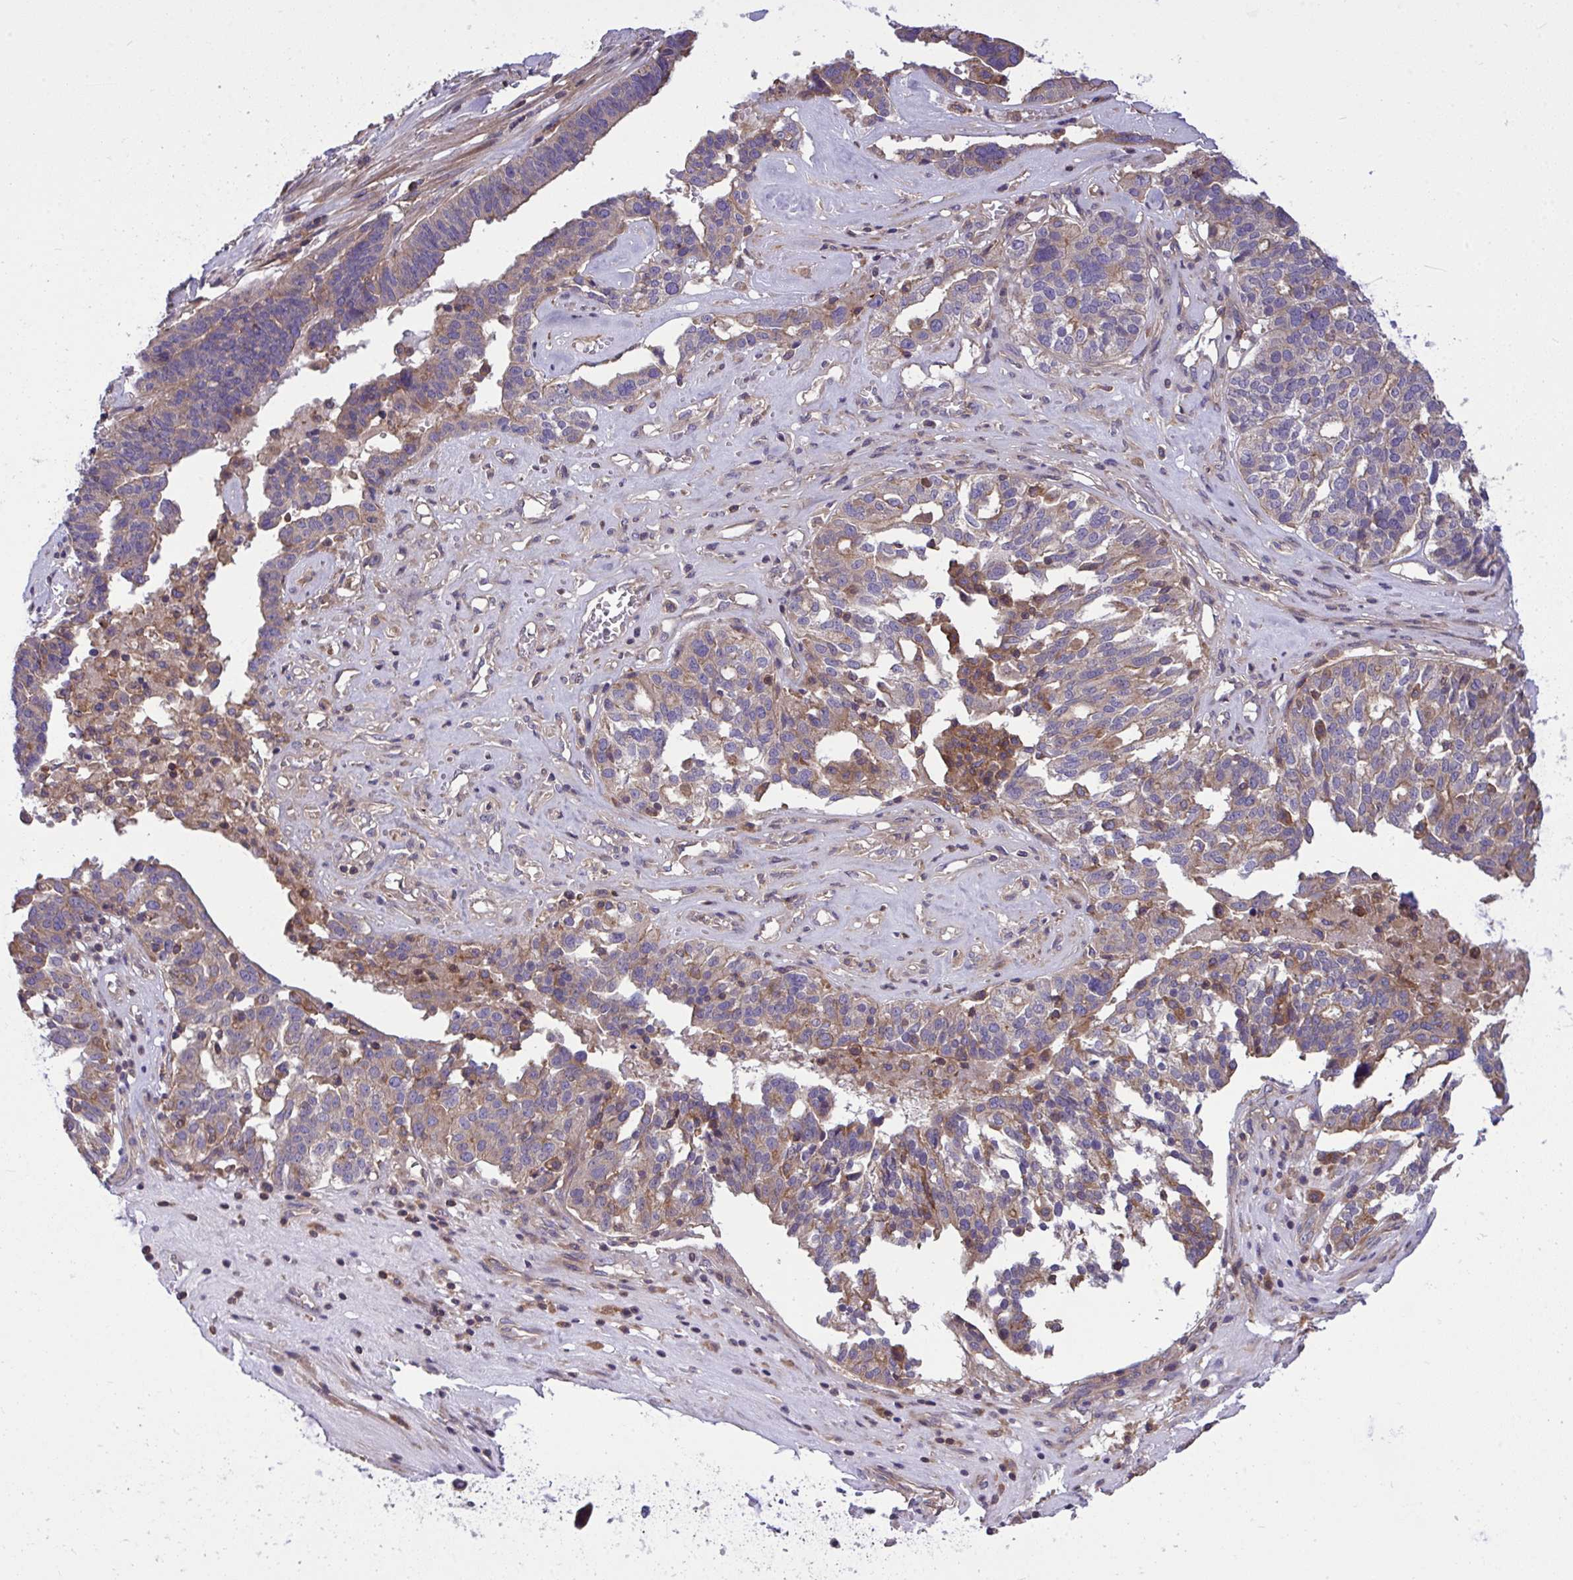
{"staining": {"intensity": "weak", "quantity": "25%-75%", "location": "cytoplasmic/membranous"}, "tissue": "ovarian cancer", "cell_type": "Tumor cells", "image_type": "cancer", "snomed": [{"axis": "morphology", "description": "Cystadenocarcinoma, serous, NOS"}, {"axis": "topography", "description": "Ovary"}], "caption": "An immunohistochemistry (IHC) image of neoplastic tissue is shown. Protein staining in brown shows weak cytoplasmic/membranous positivity in ovarian cancer within tumor cells. The staining was performed using DAB (3,3'-diaminobenzidine) to visualize the protein expression in brown, while the nuclei were stained in blue with hematoxylin (Magnification: 20x).", "gene": "GRB14", "patient": {"sex": "female", "age": 59}}